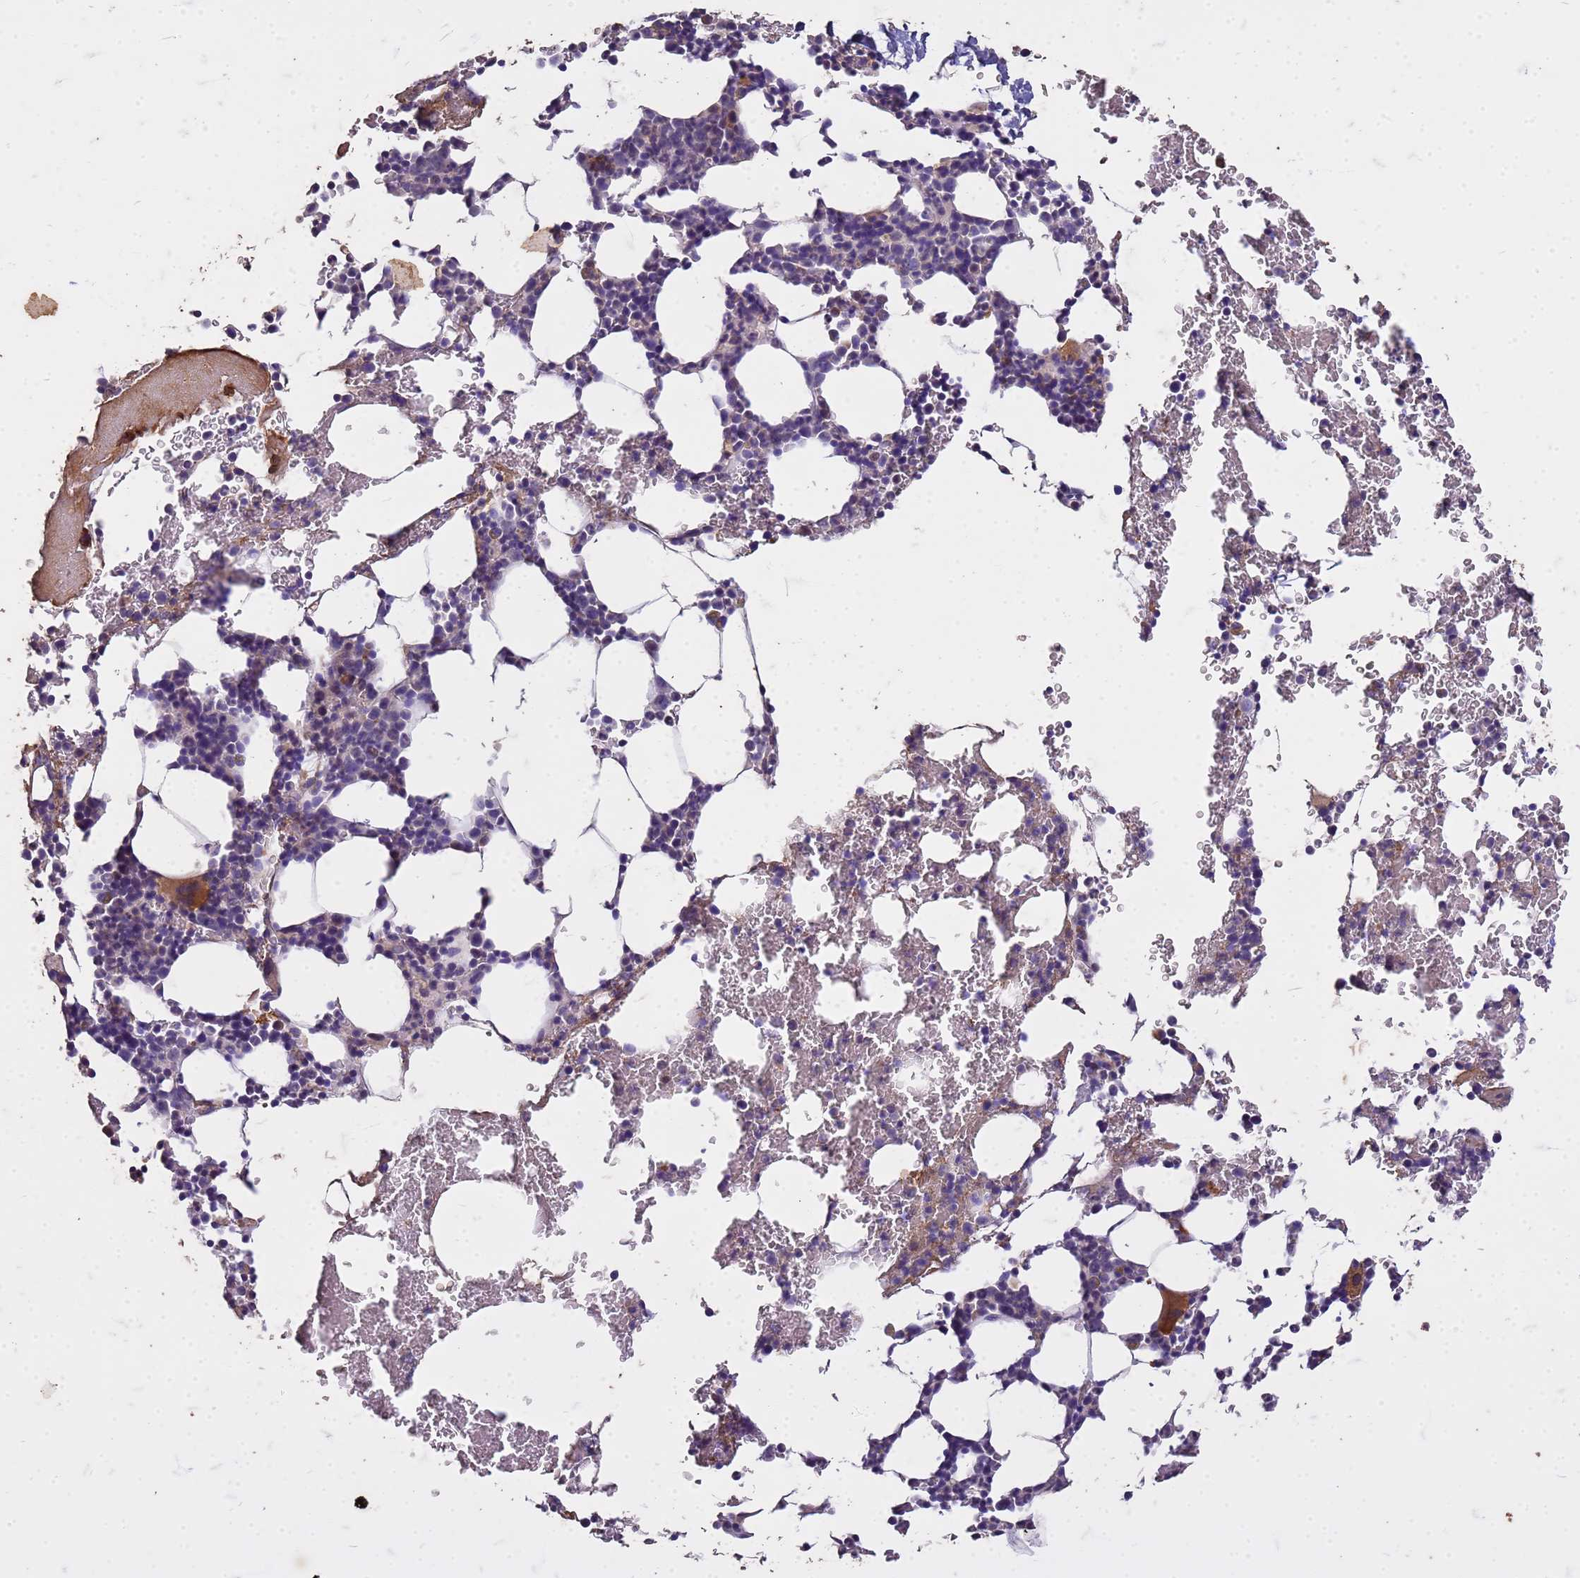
{"staining": {"intensity": "weak", "quantity": "<25%", "location": "cytoplasmic/membranous"}, "tissue": "bone marrow", "cell_type": "Hematopoietic cells", "image_type": "normal", "snomed": [{"axis": "morphology", "description": "Normal tissue, NOS"}, {"axis": "morphology", "description": "Inflammation, NOS"}, {"axis": "topography", "description": "Bone marrow"}], "caption": "This micrograph is of normal bone marrow stained with immunohistochemistry to label a protein in brown with the nuclei are counter-stained blue. There is no expression in hematopoietic cells.", "gene": "FAM184B", "patient": {"sex": "male", "age": 41}}